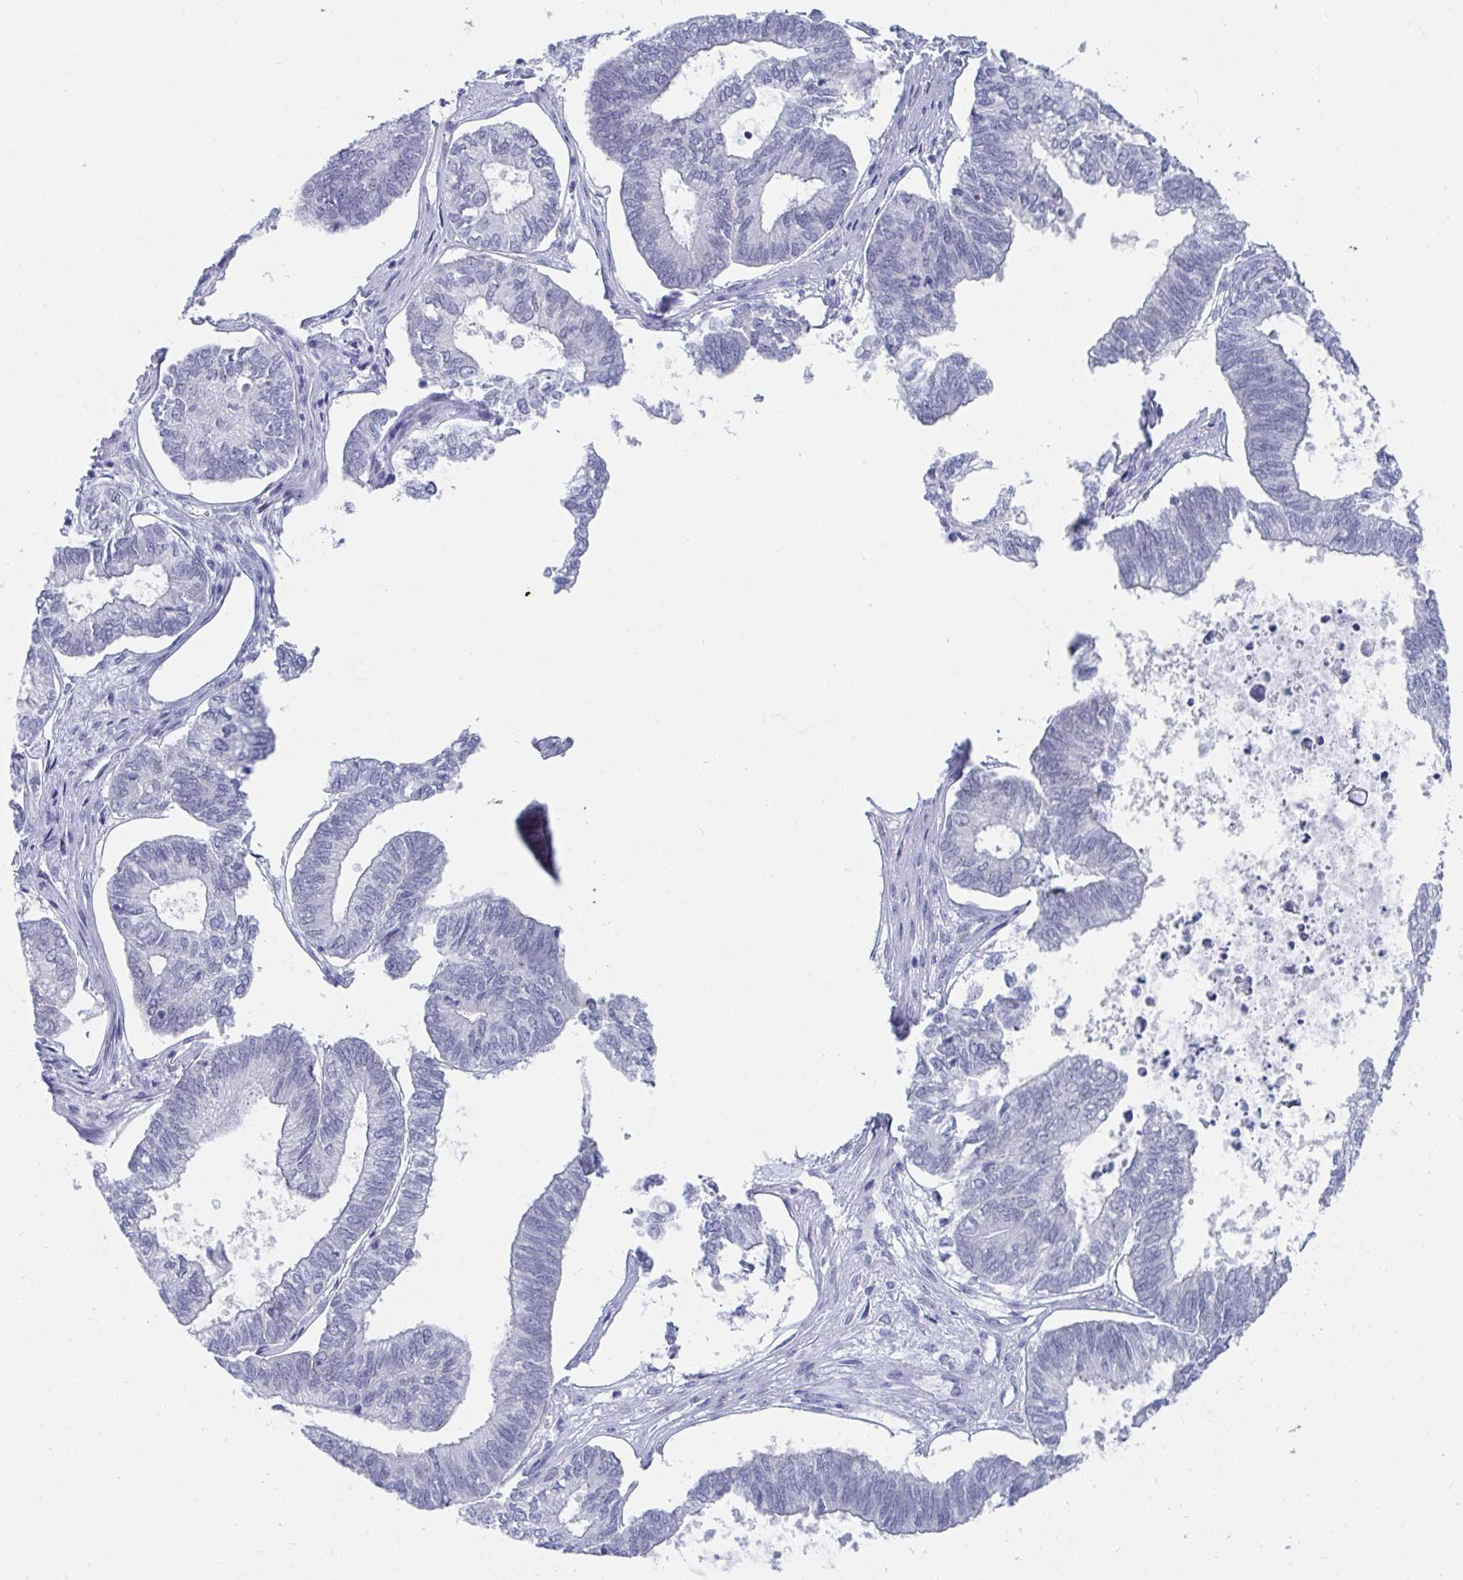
{"staining": {"intensity": "negative", "quantity": "none", "location": "none"}, "tissue": "ovarian cancer", "cell_type": "Tumor cells", "image_type": "cancer", "snomed": [{"axis": "morphology", "description": "Carcinoma, endometroid"}, {"axis": "topography", "description": "Ovary"}], "caption": "High power microscopy image of an IHC histopathology image of ovarian endometroid carcinoma, revealing no significant expression in tumor cells. (DAB (3,3'-diaminobenzidine) immunohistochemistry (IHC) with hematoxylin counter stain).", "gene": "DAOA", "patient": {"sex": "female", "age": 64}}